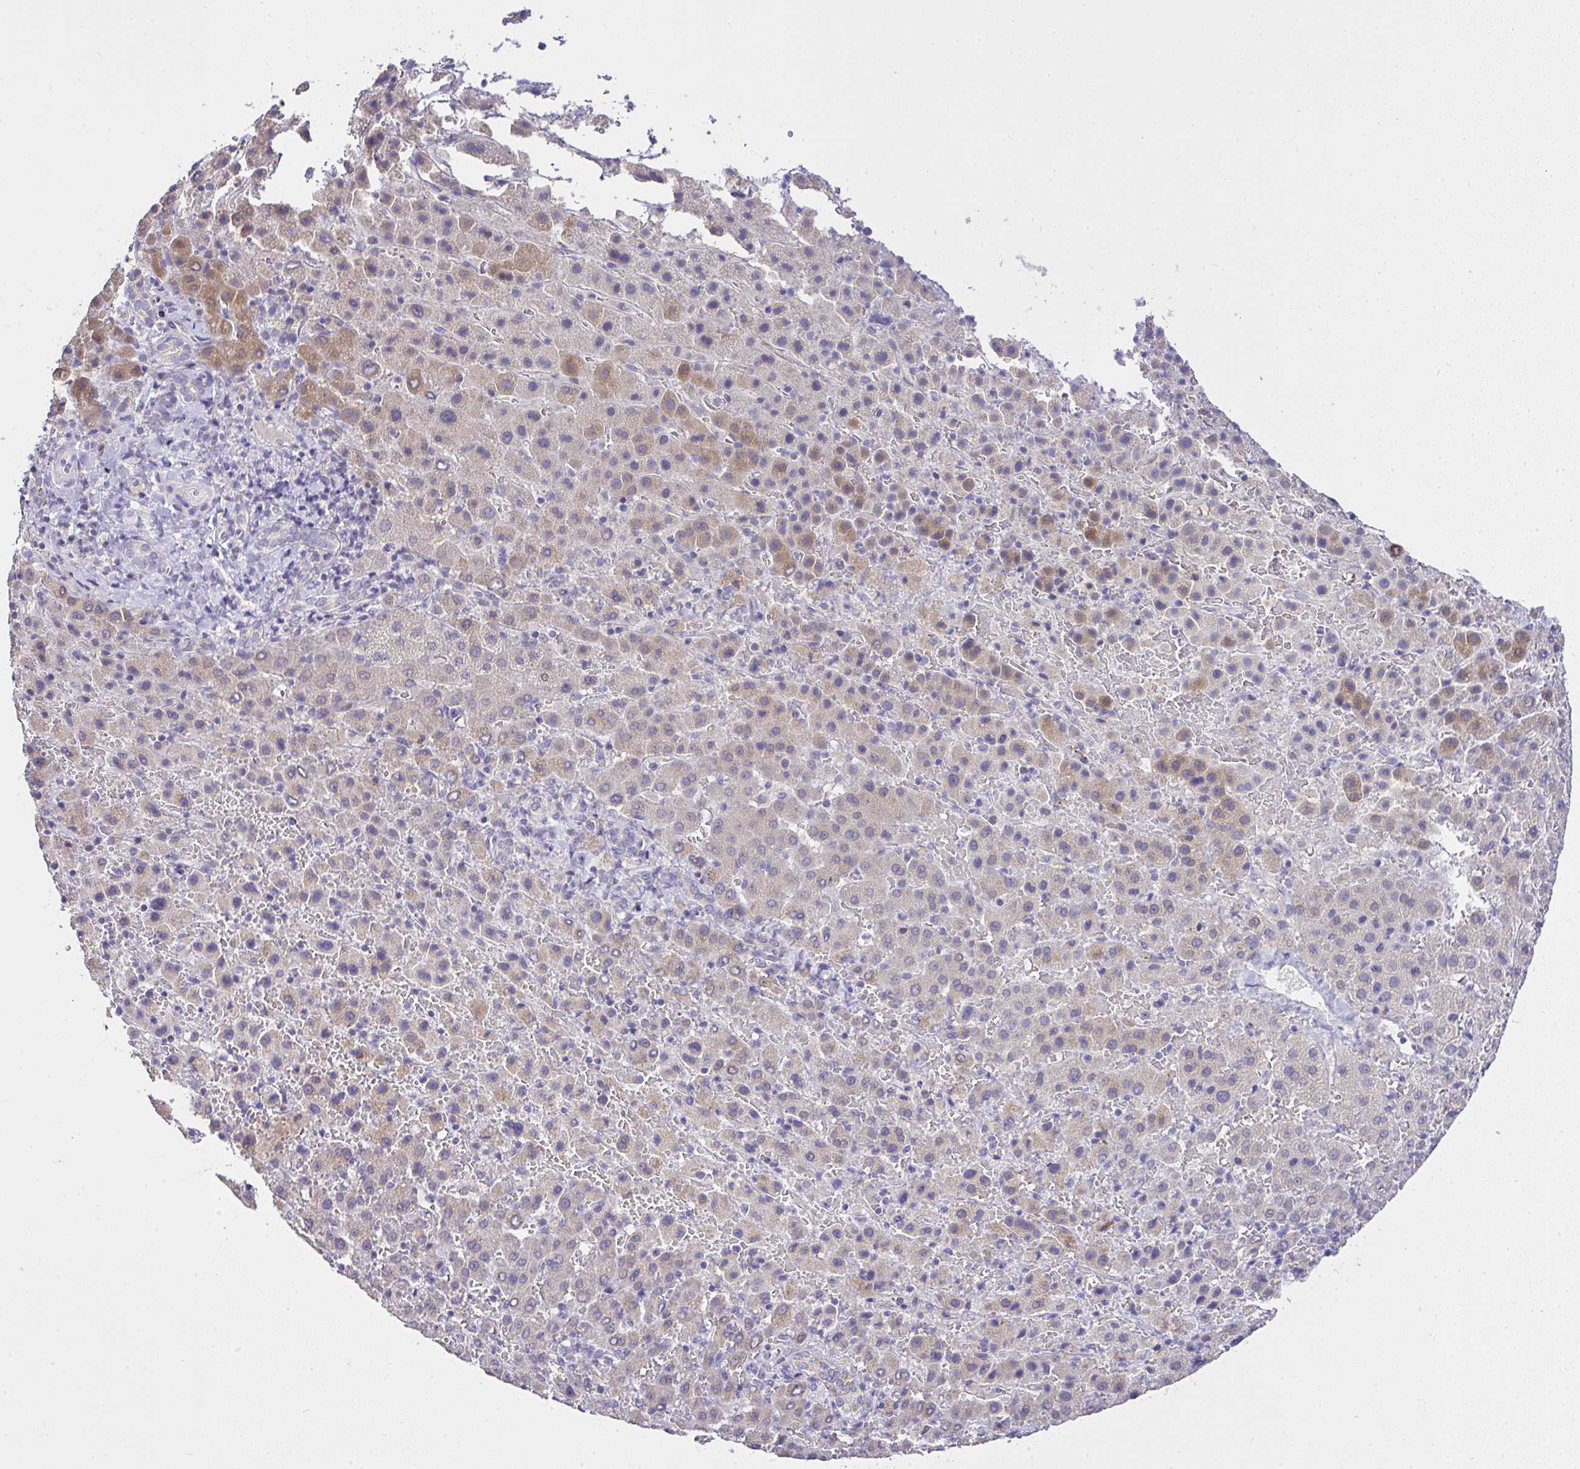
{"staining": {"intensity": "moderate", "quantity": "<25%", "location": "cytoplasmic/membranous"}, "tissue": "liver cancer", "cell_type": "Tumor cells", "image_type": "cancer", "snomed": [{"axis": "morphology", "description": "Carcinoma, Hepatocellular, NOS"}, {"axis": "topography", "description": "Liver"}], "caption": "Immunohistochemical staining of hepatocellular carcinoma (liver) shows low levels of moderate cytoplasmic/membranous positivity in approximately <25% of tumor cells.", "gene": "CTU1", "patient": {"sex": "female", "age": 58}}